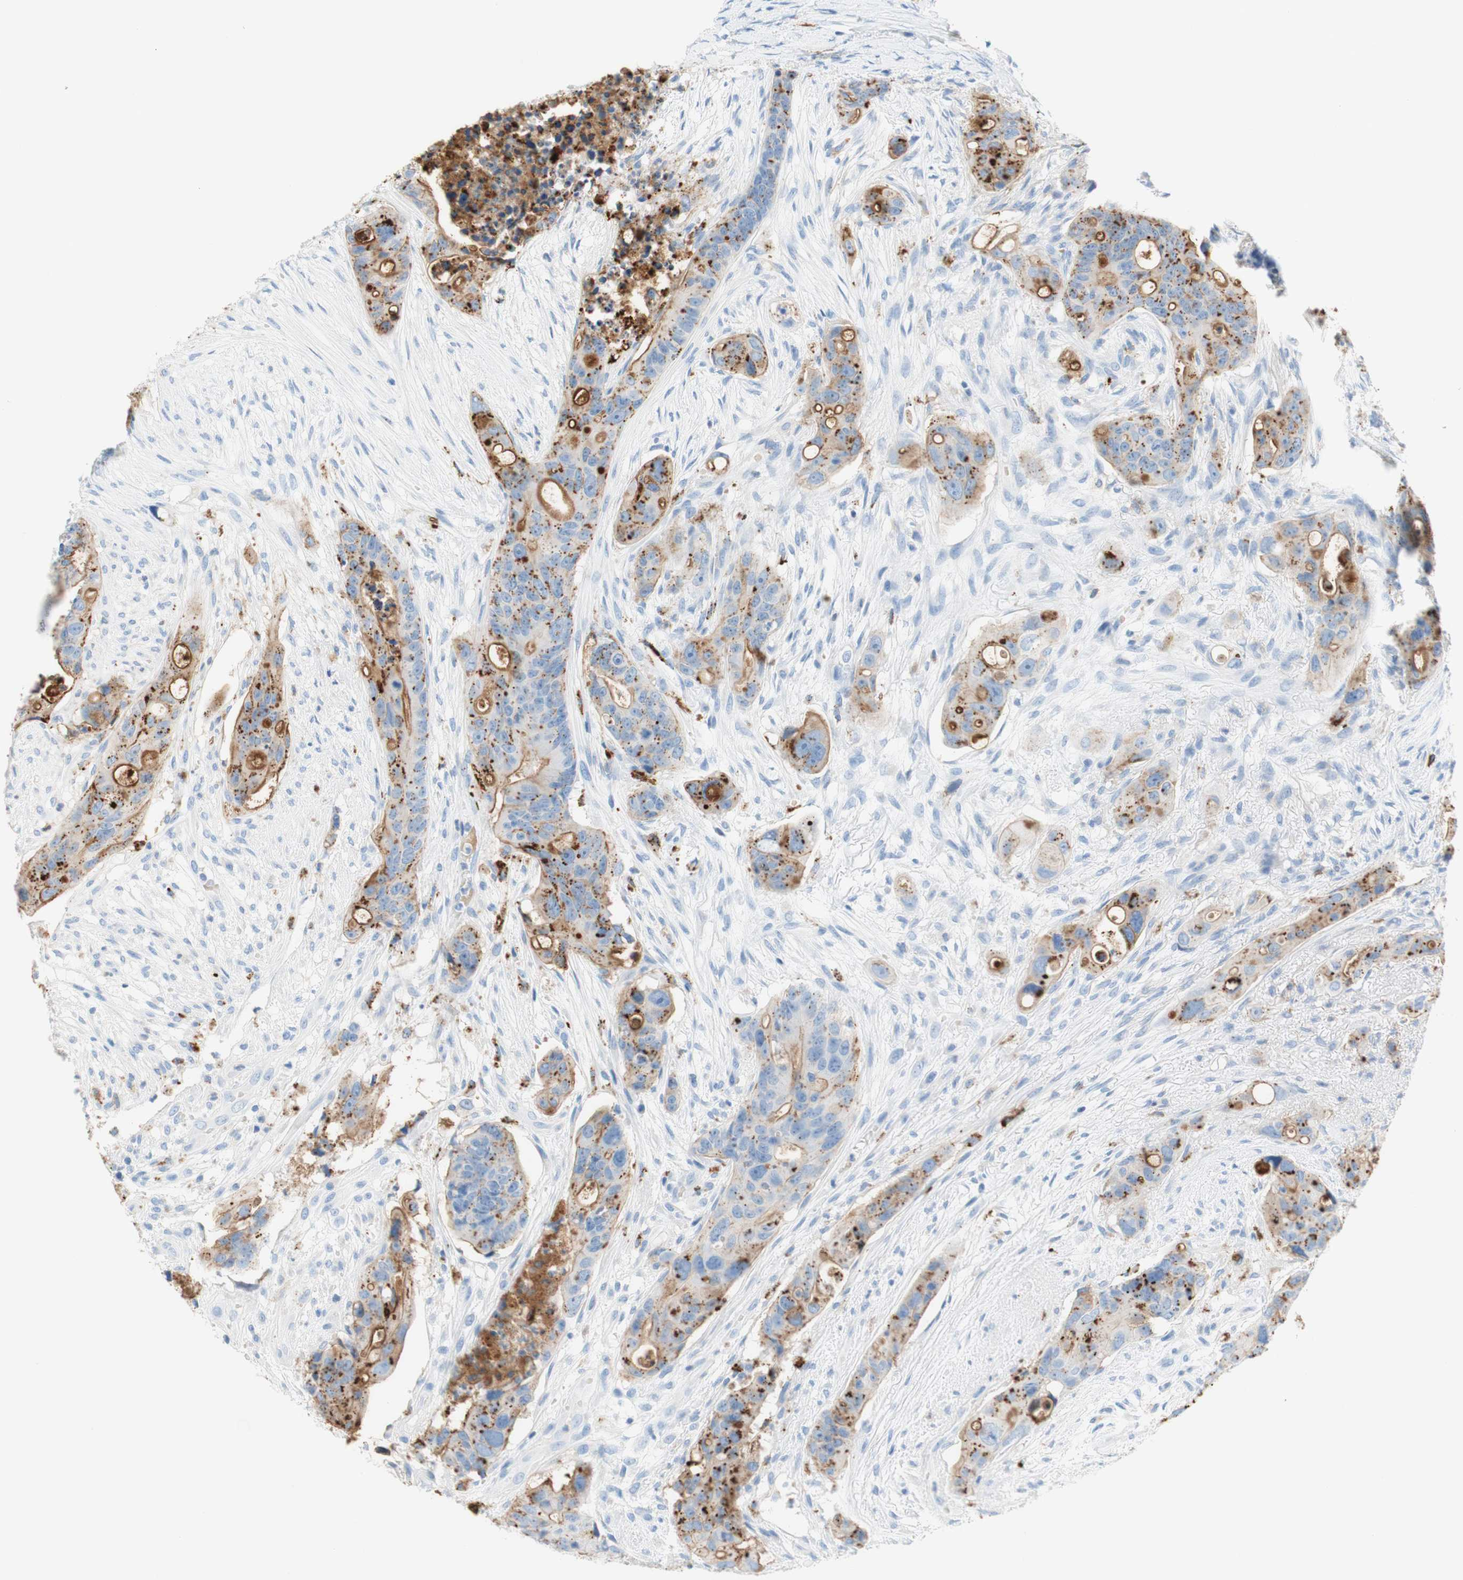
{"staining": {"intensity": "moderate", "quantity": "25%-75%", "location": "cytoplasmic/membranous"}, "tissue": "colorectal cancer", "cell_type": "Tumor cells", "image_type": "cancer", "snomed": [{"axis": "morphology", "description": "Adenocarcinoma, NOS"}, {"axis": "topography", "description": "Colon"}], "caption": "The immunohistochemical stain highlights moderate cytoplasmic/membranous expression in tumor cells of colorectal cancer (adenocarcinoma) tissue. Nuclei are stained in blue.", "gene": "CEACAM1", "patient": {"sex": "female", "age": 57}}